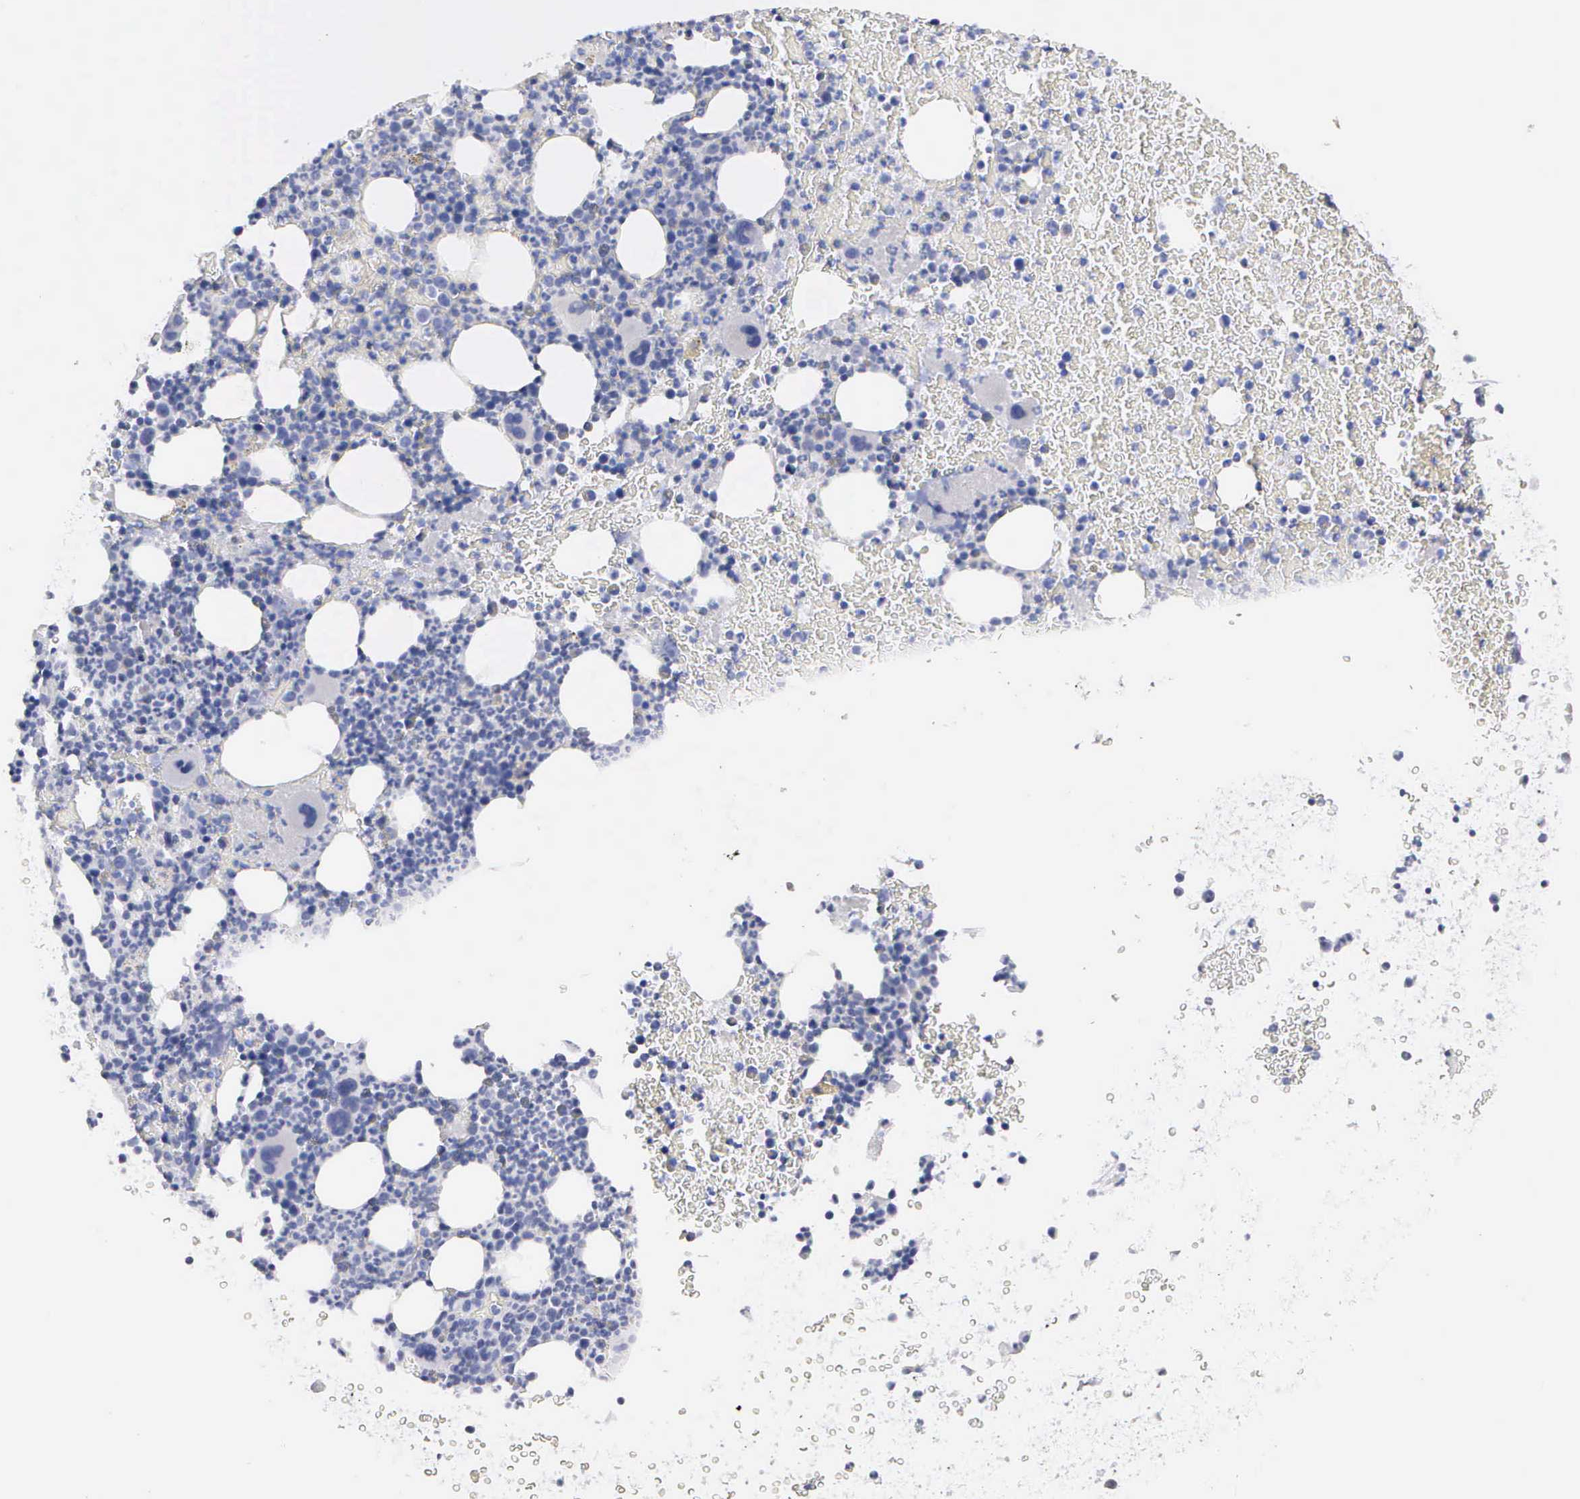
{"staining": {"intensity": "negative", "quantity": "none", "location": "none"}, "tissue": "bone marrow", "cell_type": "Hematopoietic cells", "image_type": "normal", "snomed": [{"axis": "morphology", "description": "Normal tissue, NOS"}, {"axis": "topography", "description": "Bone marrow"}], "caption": "DAB (3,3'-diaminobenzidine) immunohistochemical staining of benign human bone marrow reveals no significant staining in hematopoietic cells.", "gene": "CEP170B", "patient": {"sex": "female", "age": 52}}